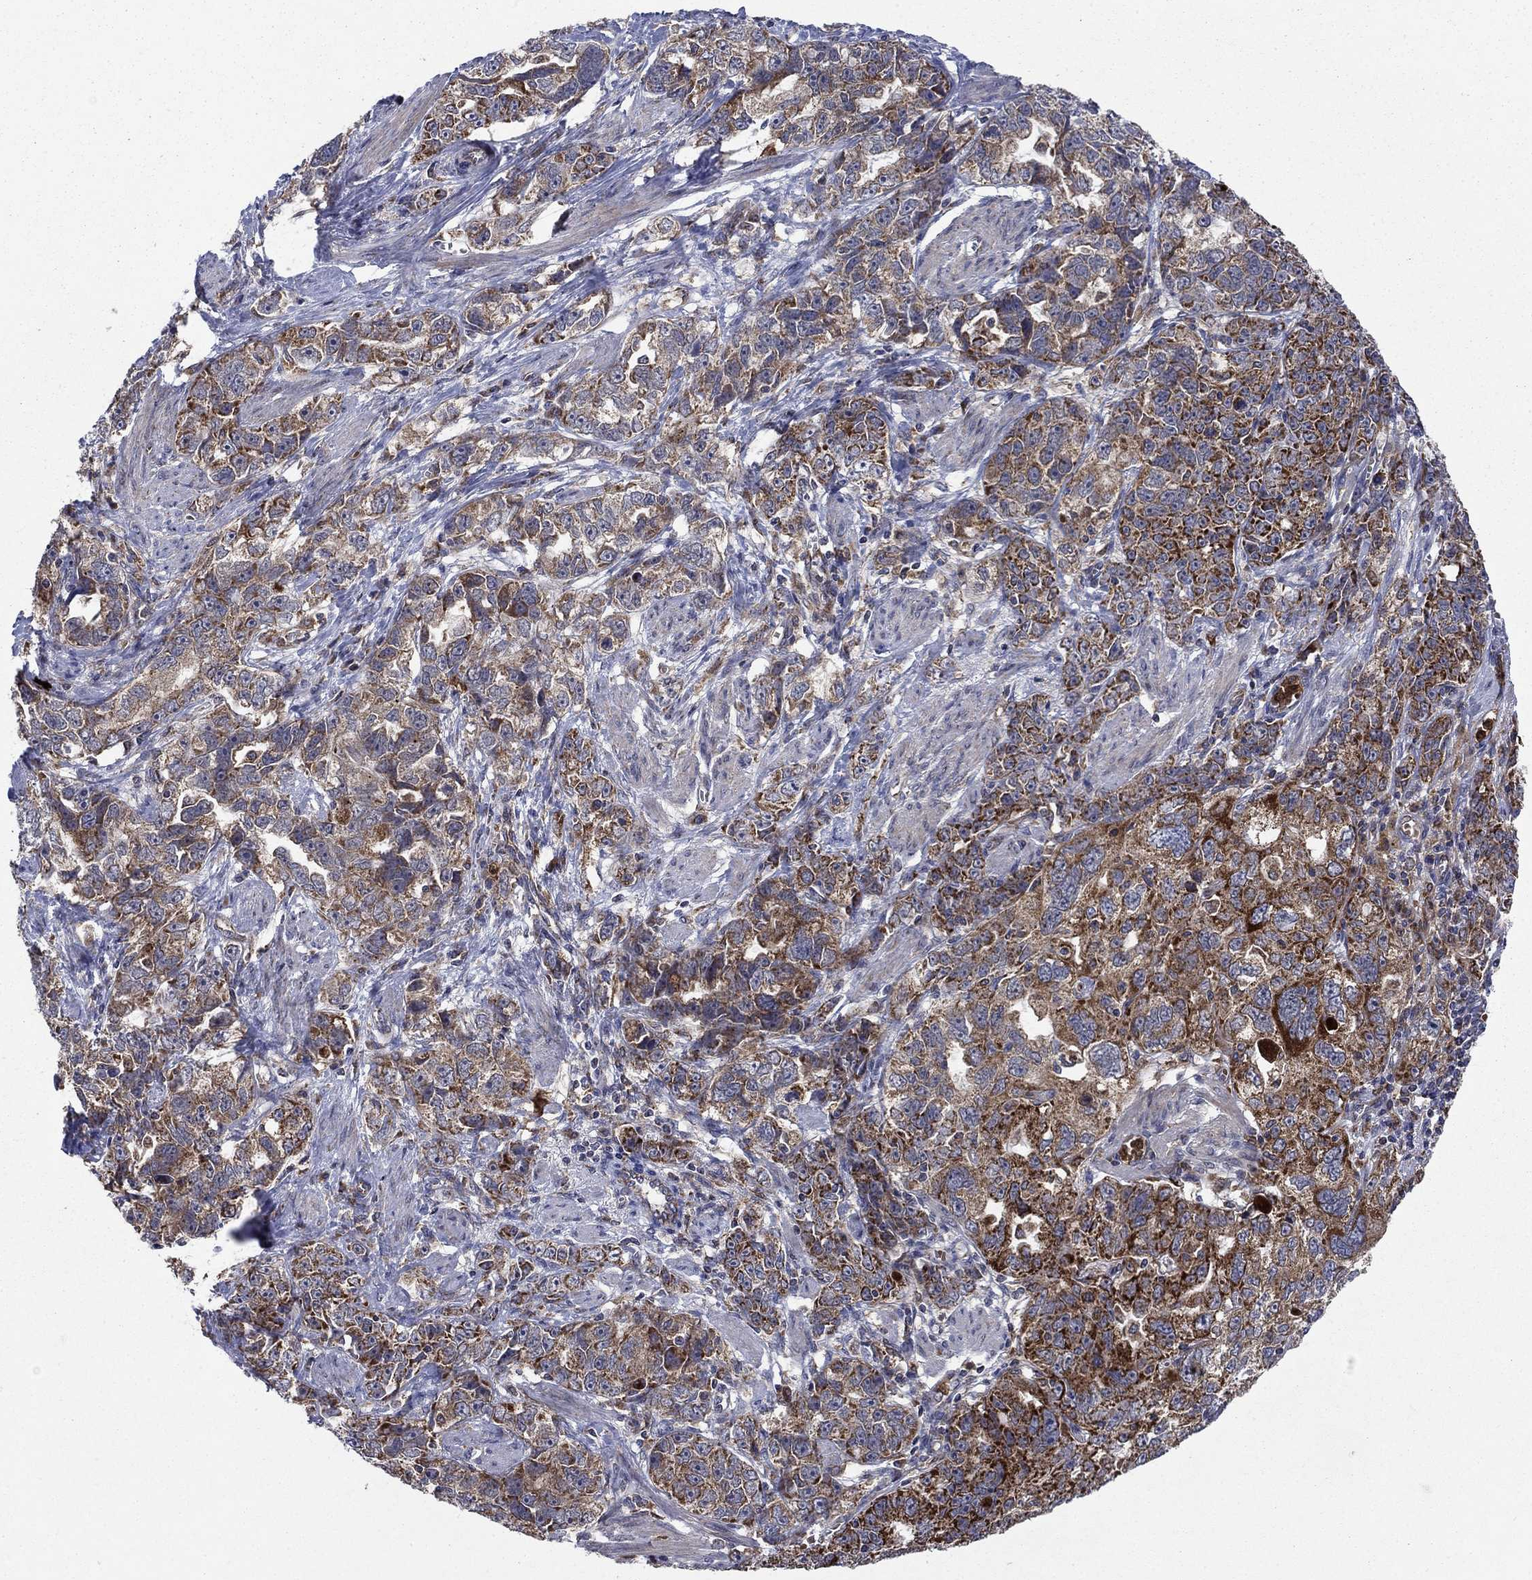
{"staining": {"intensity": "strong", "quantity": "25%-75%", "location": "cytoplasmic/membranous"}, "tissue": "ovarian cancer", "cell_type": "Tumor cells", "image_type": "cancer", "snomed": [{"axis": "morphology", "description": "Cystadenocarcinoma, serous, NOS"}, {"axis": "topography", "description": "Ovary"}], "caption": "Serous cystadenocarcinoma (ovarian) tissue demonstrates strong cytoplasmic/membranous expression in about 25%-75% of tumor cells (Brightfield microscopy of DAB IHC at high magnification).", "gene": "RNF19B", "patient": {"sex": "female", "age": 51}}